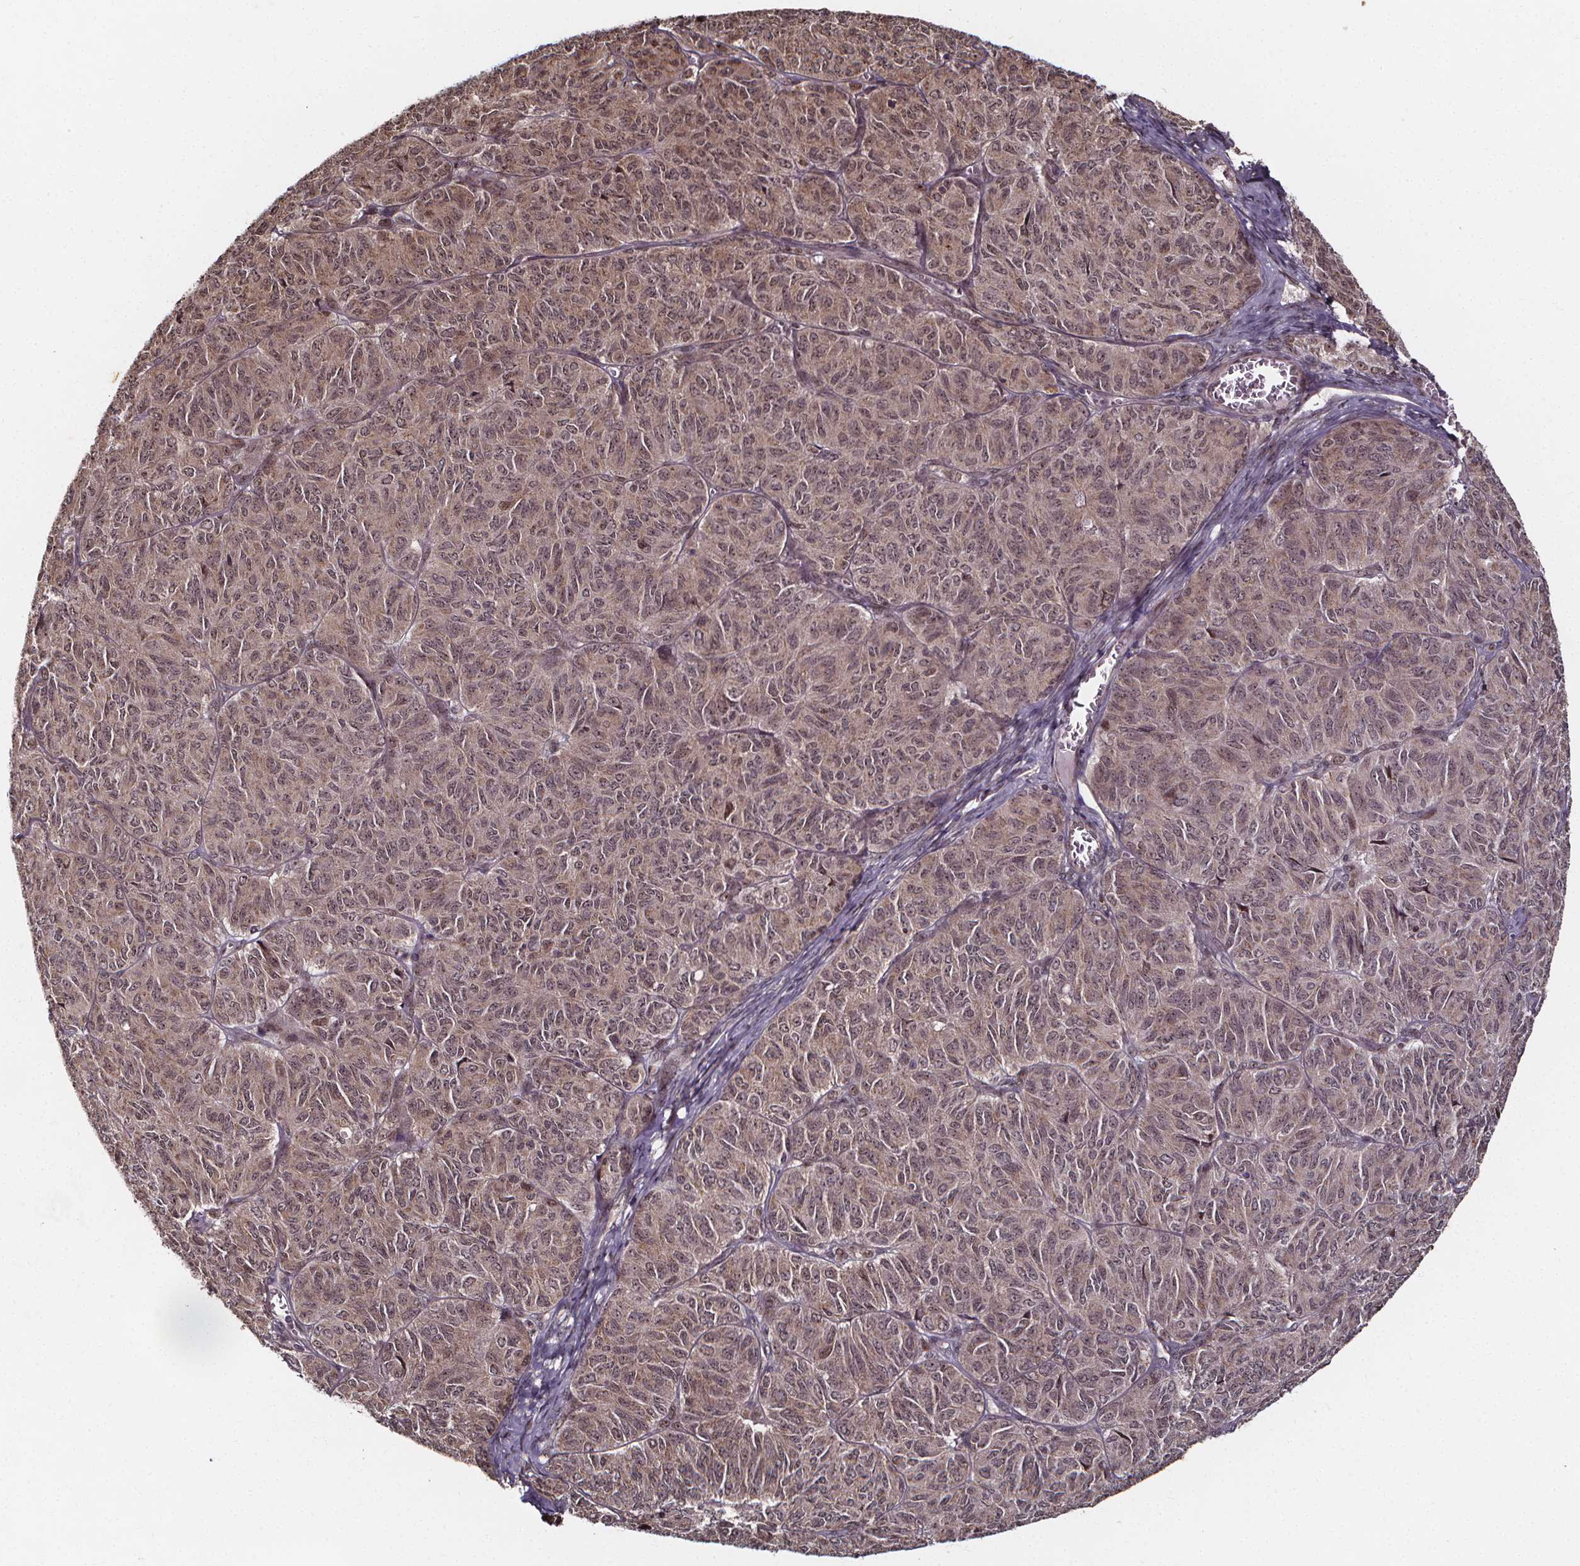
{"staining": {"intensity": "weak", "quantity": ">75%", "location": "cytoplasmic/membranous,nuclear"}, "tissue": "ovarian cancer", "cell_type": "Tumor cells", "image_type": "cancer", "snomed": [{"axis": "morphology", "description": "Carcinoma, endometroid"}, {"axis": "topography", "description": "Ovary"}], "caption": "Immunohistochemical staining of ovarian cancer displays low levels of weak cytoplasmic/membranous and nuclear expression in approximately >75% of tumor cells. Using DAB (brown) and hematoxylin (blue) stains, captured at high magnification using brightfield microscopy.", "gene": "DDIT3", "patient": {"sex": "female", "age": 80}}